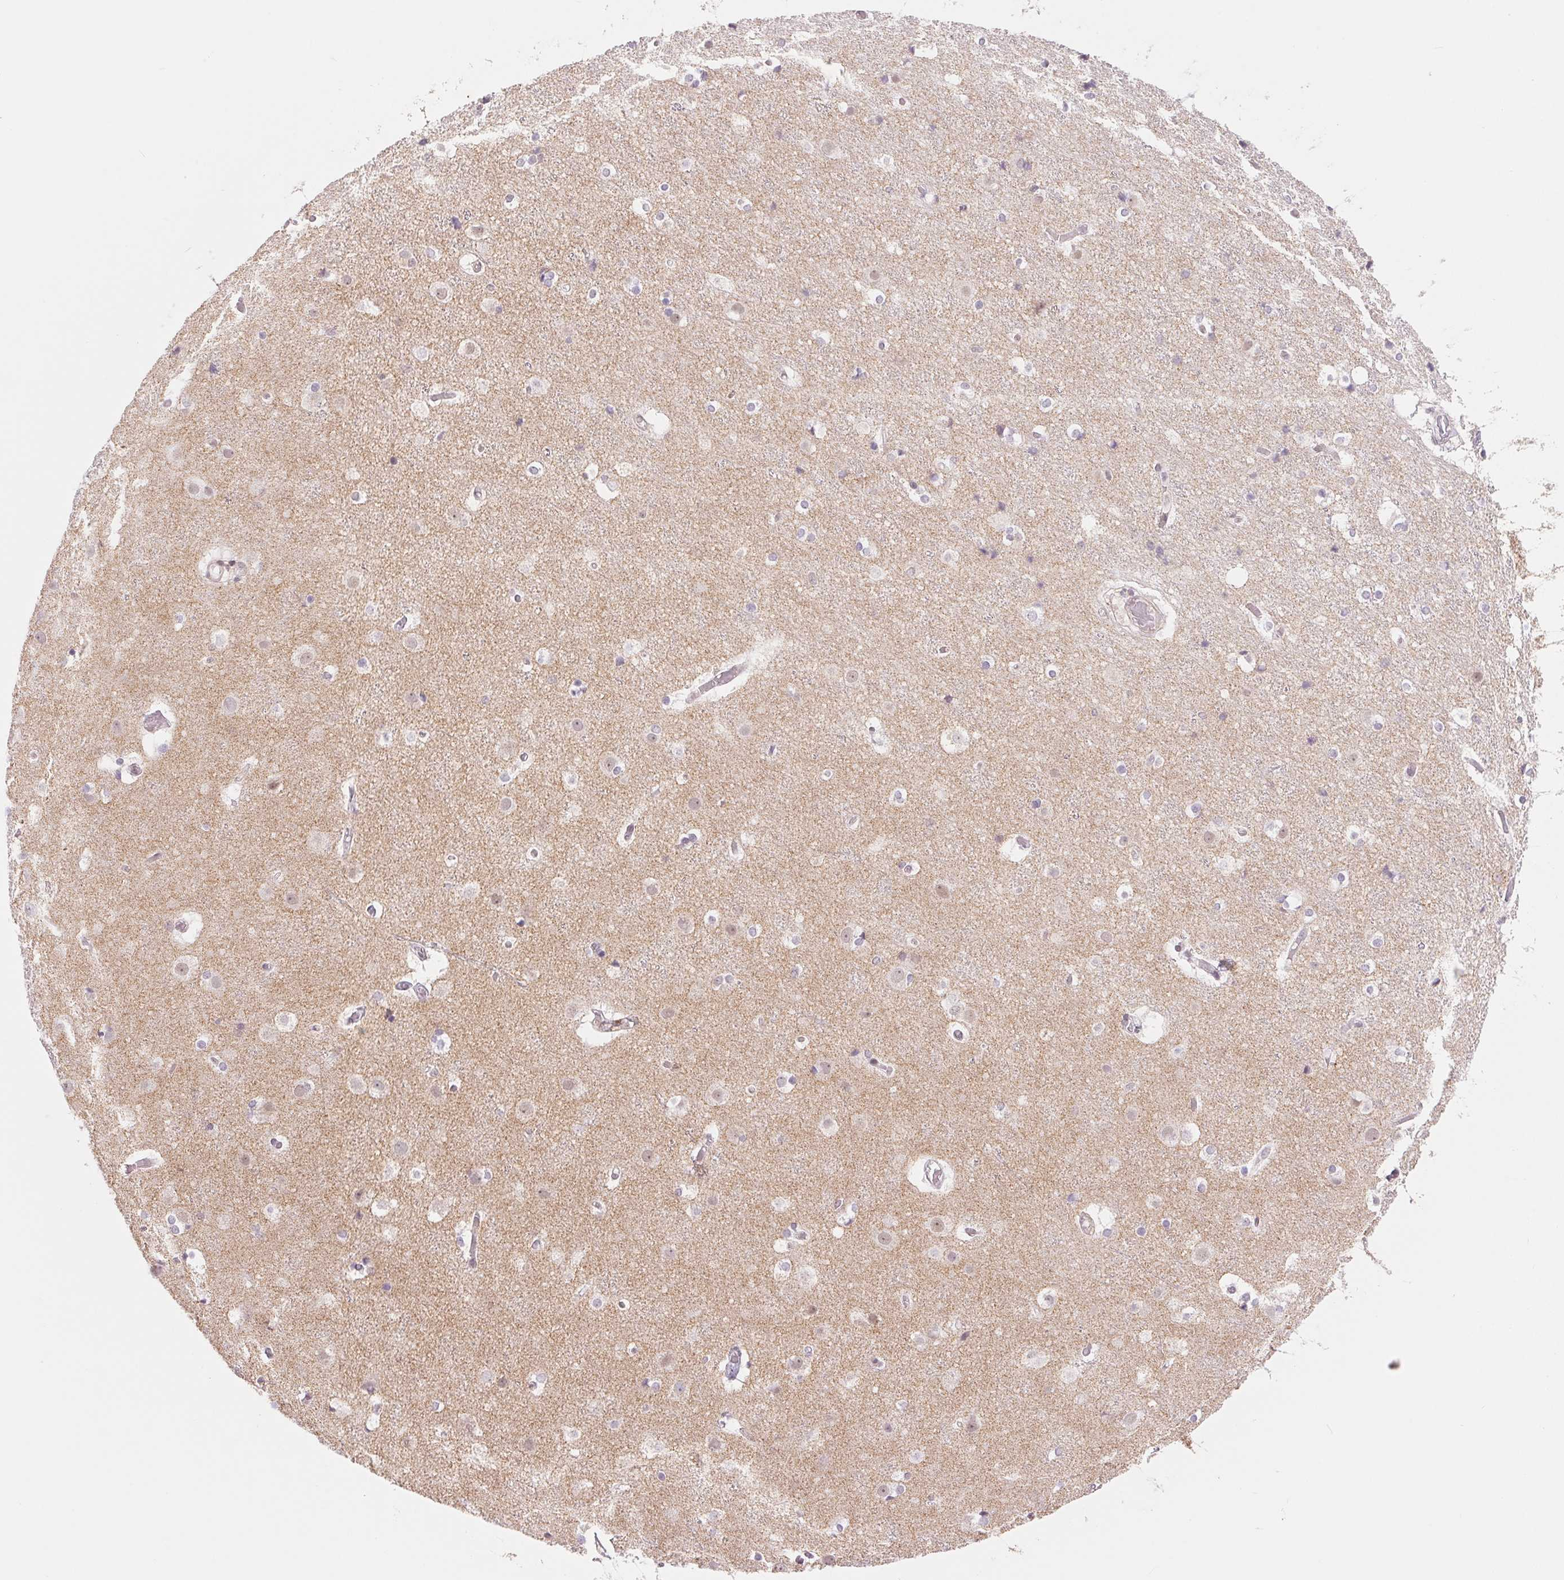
{"staining": {"intensity": "negative", "quantity": "none", "location": "none"}, "tissue": "cerebral cortex", "cell_type": "Endothelial cells", "image_type": "normal", "snomed": [{"axis": "morphology", "description": "Normal tissue, NOS"}, {"axis": "topography", "description": "Cerebral cortex"}], "caption": "High power microscopy photomicrograph of an IHC photomicrograph of benign cerebral cortex, revealing no significant expression in endothelial cells.", "gene": "ARHGAP32", "patient": {"sex": "female", "age": 52}}